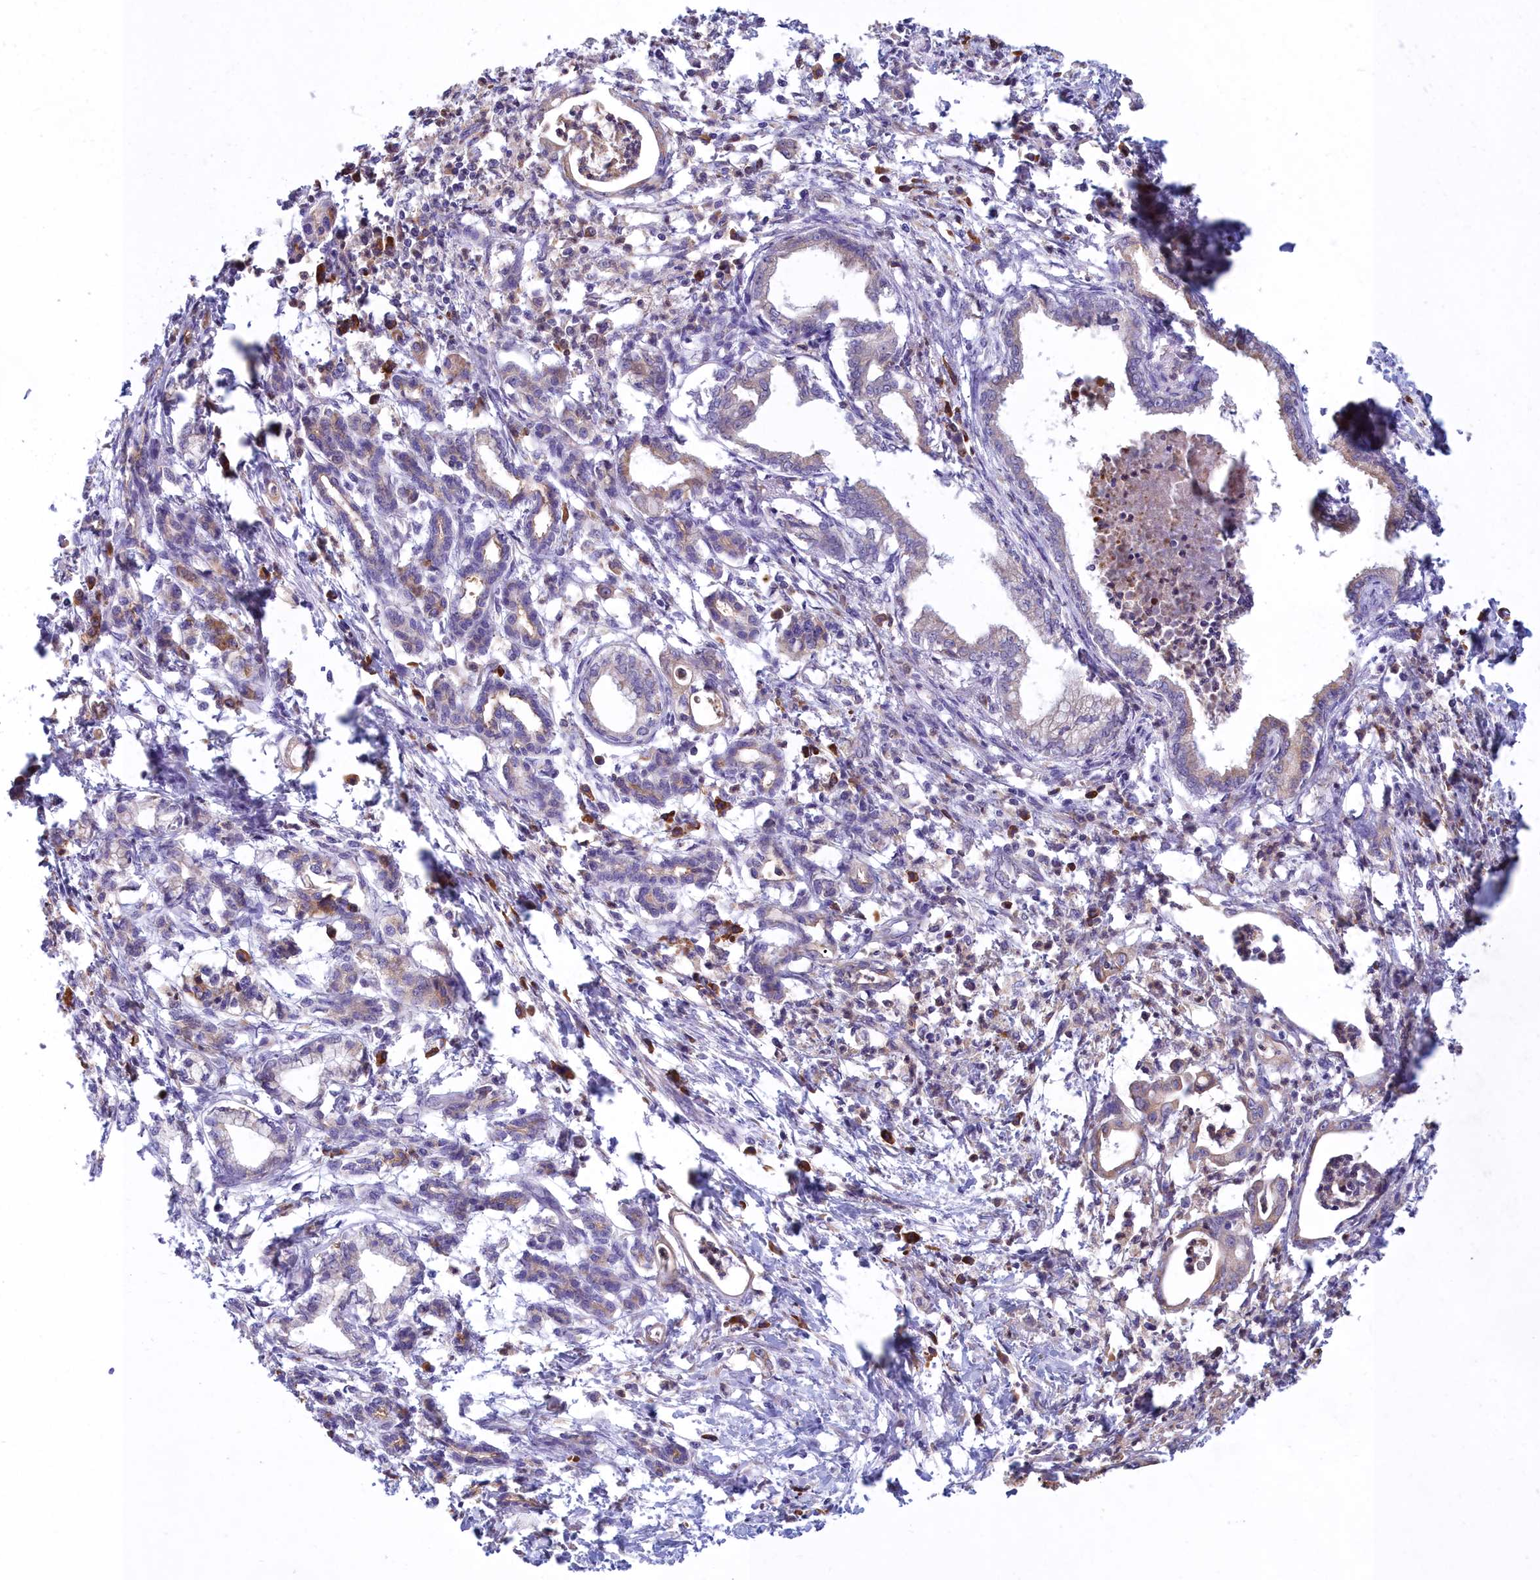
{"staining": {"intensity": "weak", "quantity": "<25%", "location": "cytoplasmic/membranous"}, "tissue": "pancreatic cancer", "cell_type": "Tumor cells", "image_type": "cancer", "snomed": [{"axis": "morphology", "description": "Adenocarcinoma, NOS"}, {"axis": "topography", "description": "Pancreas"}], "caption": "Immunohistochemical staining of adenocarcinoma (pancreatic) reveals no significant staining in tumor cells. The staining was performed using DAB (3,3'-diaminobenzidine) to visualize the protein expression in brown, while the nuclei were stained in blue with hematoxylin (Magnification: 20x).", "gene": "HM13", "patient": {"sex": "female", "age": 55}}